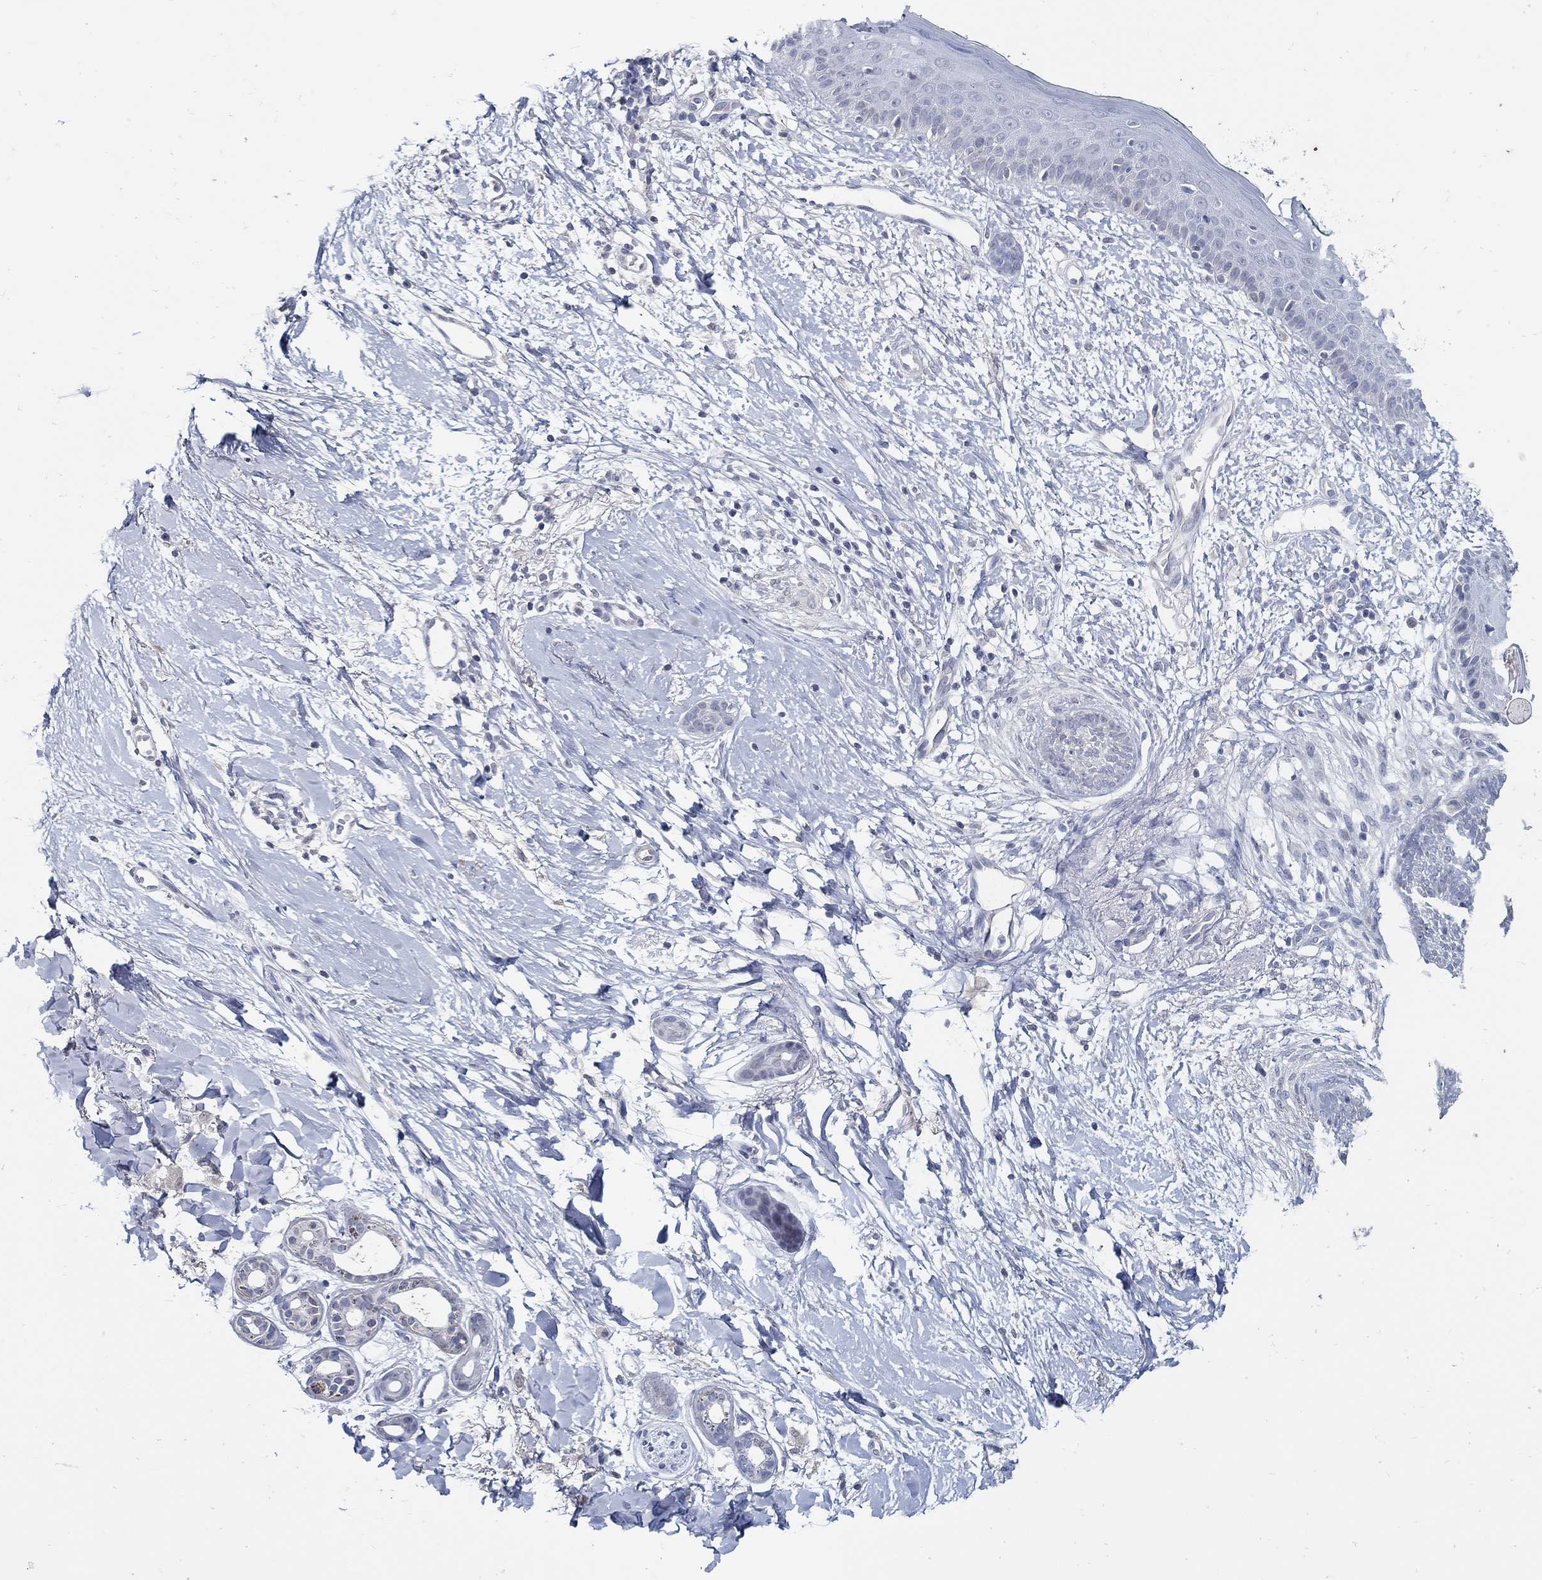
{"staining": {"intensity": "negative", "quantity": "none", "location": "none"}, "tissue": "skin cancer", "cell_type": "Tumor cells", "image_type": "cancer", "snomed": [{"axis": "morphology", "description": "Normal tissue, NOS"}, {"axis": "morphology", "description": "Basal cell carcinoma"}, {"axis": "topography", "description": "Skin"}], "caption": "Histopathology image shows no protein staining in tumor cells of skin cancer (basal cell carcinoma) tissue.", "gene": "USP29", "patient": {"sex": "male", "age": 84}}